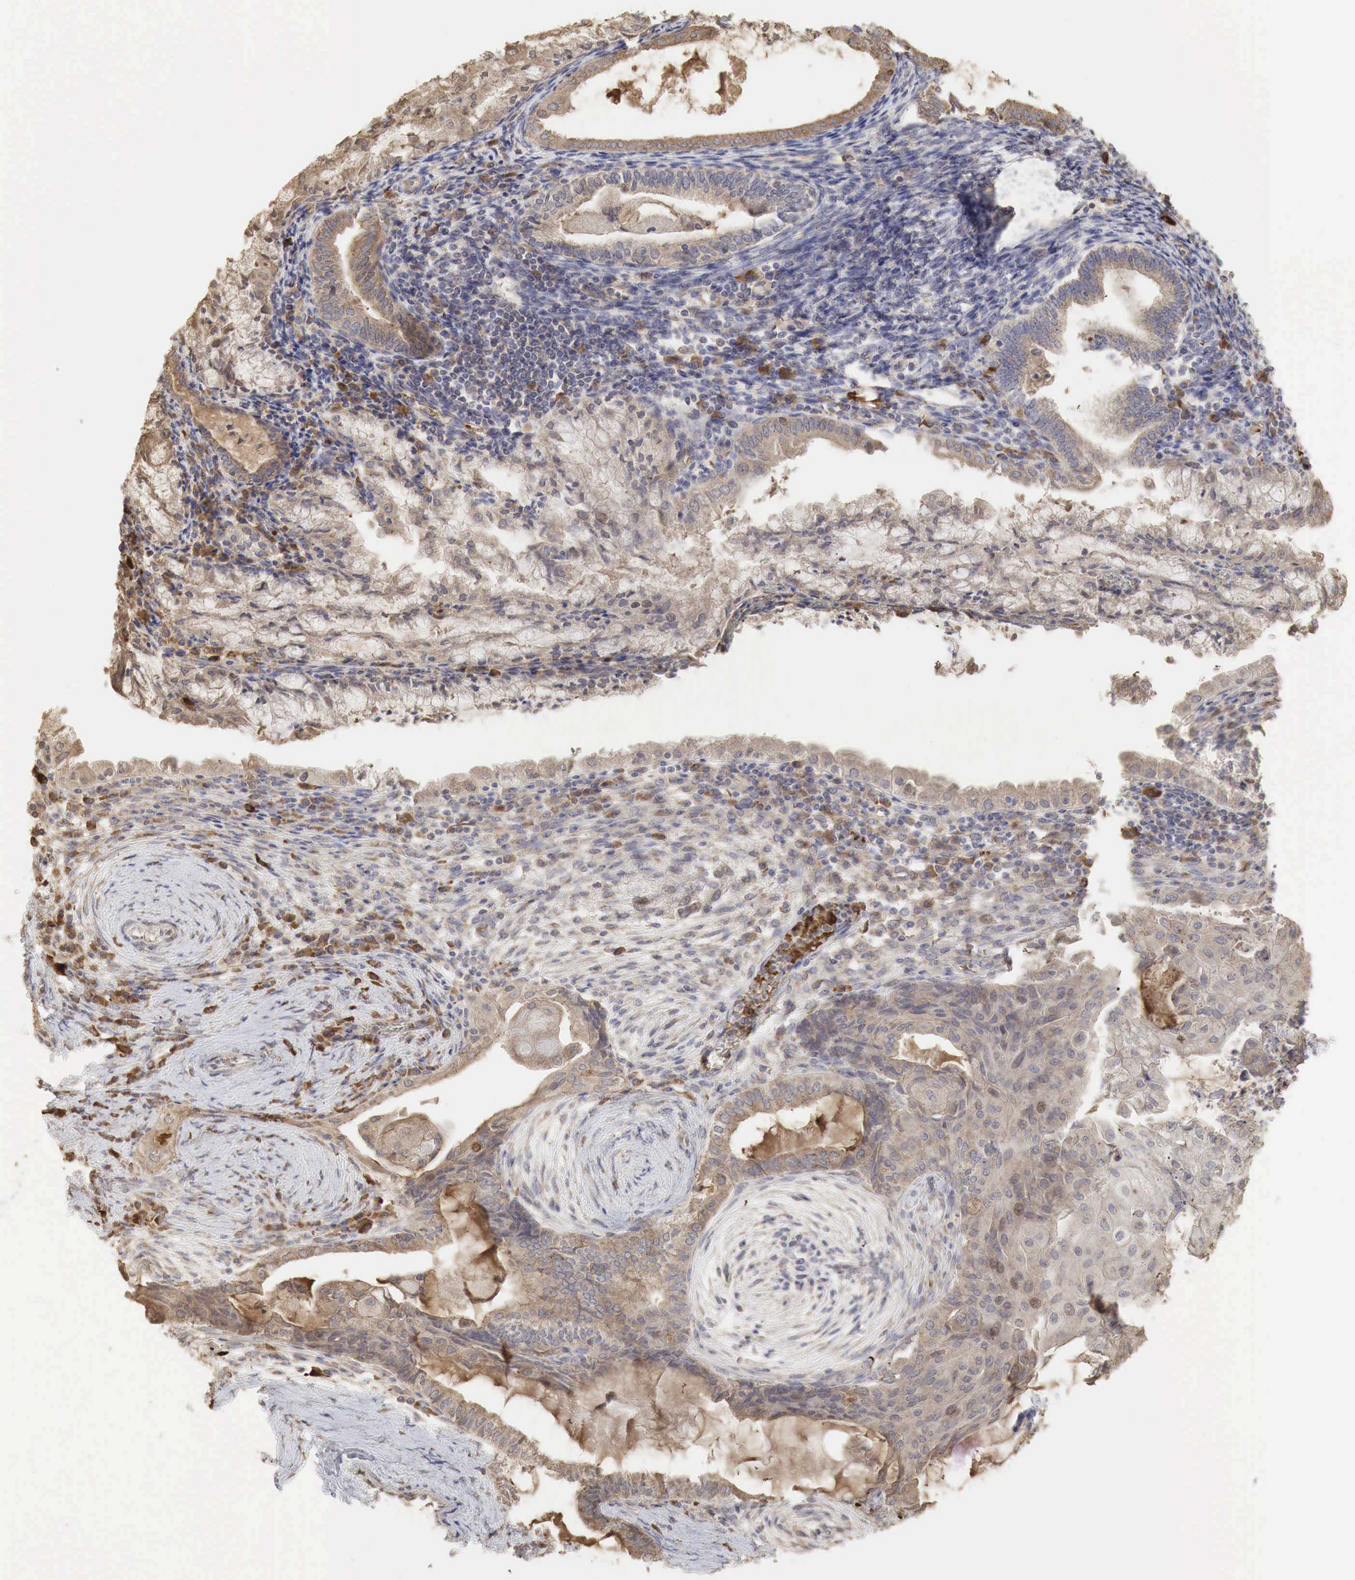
{"staining": {"intensity": "weak", "quantity": ">75%", "location": "cytoplasmic/membranous"}, "tissue": "endometrial cancer", "cell_type": "Tumor cells", "image_type": "cancer", "snomed": [{"axis": "morphology", "description": "Adenocarcinoma, NOS"}, {"axis": "topography", "description": "Endometrium"}], "caption": "Tumor cells display low levels of weak cytoplasmic/membranous expression in approximately >75% of cells in human adenocarcinoma (endometrial).", "gene": "PABPC5", "patient": {"sex": "female", "age": 79}}